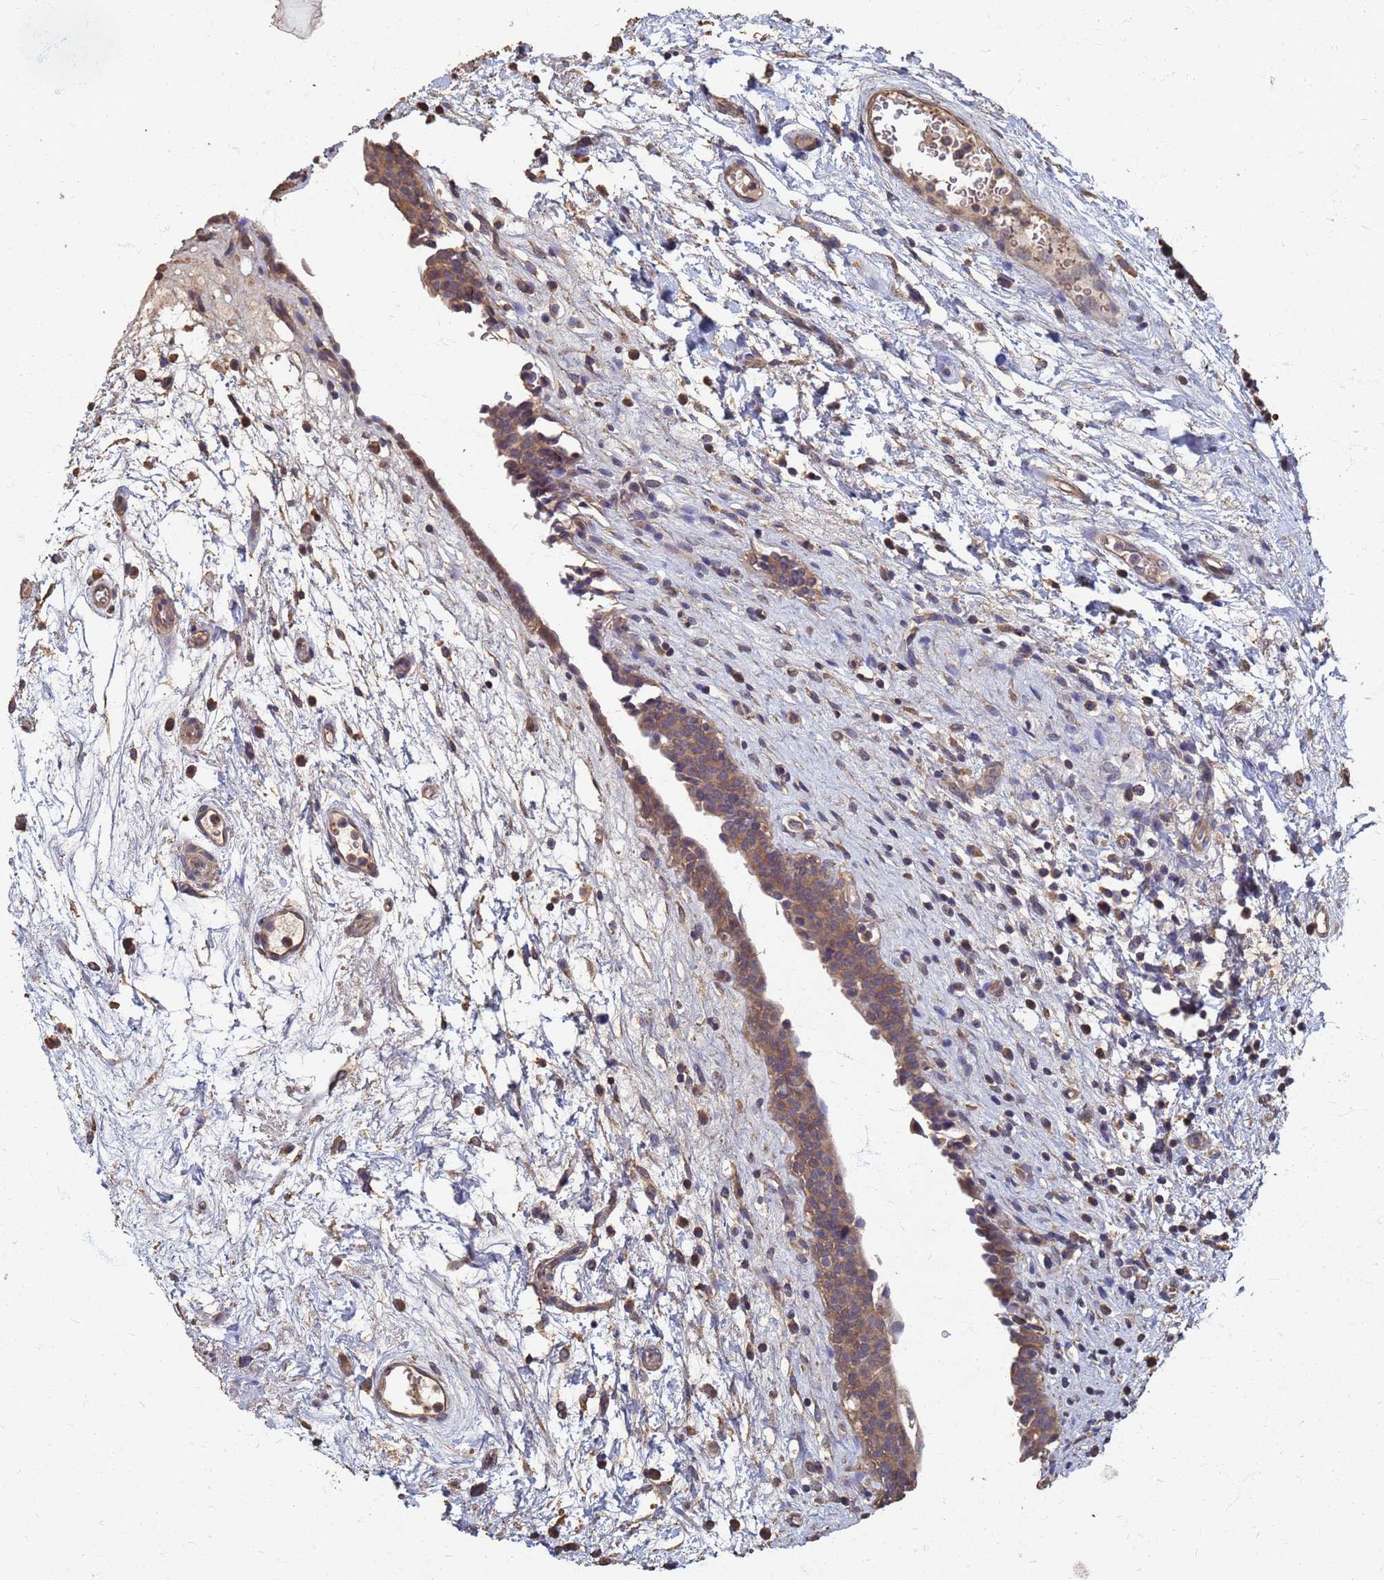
{"staining": {"intensity": "moderate", "quantity": ">75%", "location": "cytoplasmic/membranous"}, "tissue": "urinary bladder", "cell_type": "Urothelial cells", "image_type": "normal", "snomed": [{"axis": "morphology", "description": "Normal tissue, NOS"}, {"axis": "topography", "description": "Urinary bladder"}], "caption": "This is a micrograph of immunohistochemistry (IHC) staining of benign urinary bladder, which shows moderate expression in the cytoplasmic/membranous of urothelial cells.", "gene": "DPH5", "patient": {"sex": "male", "age": 83}}